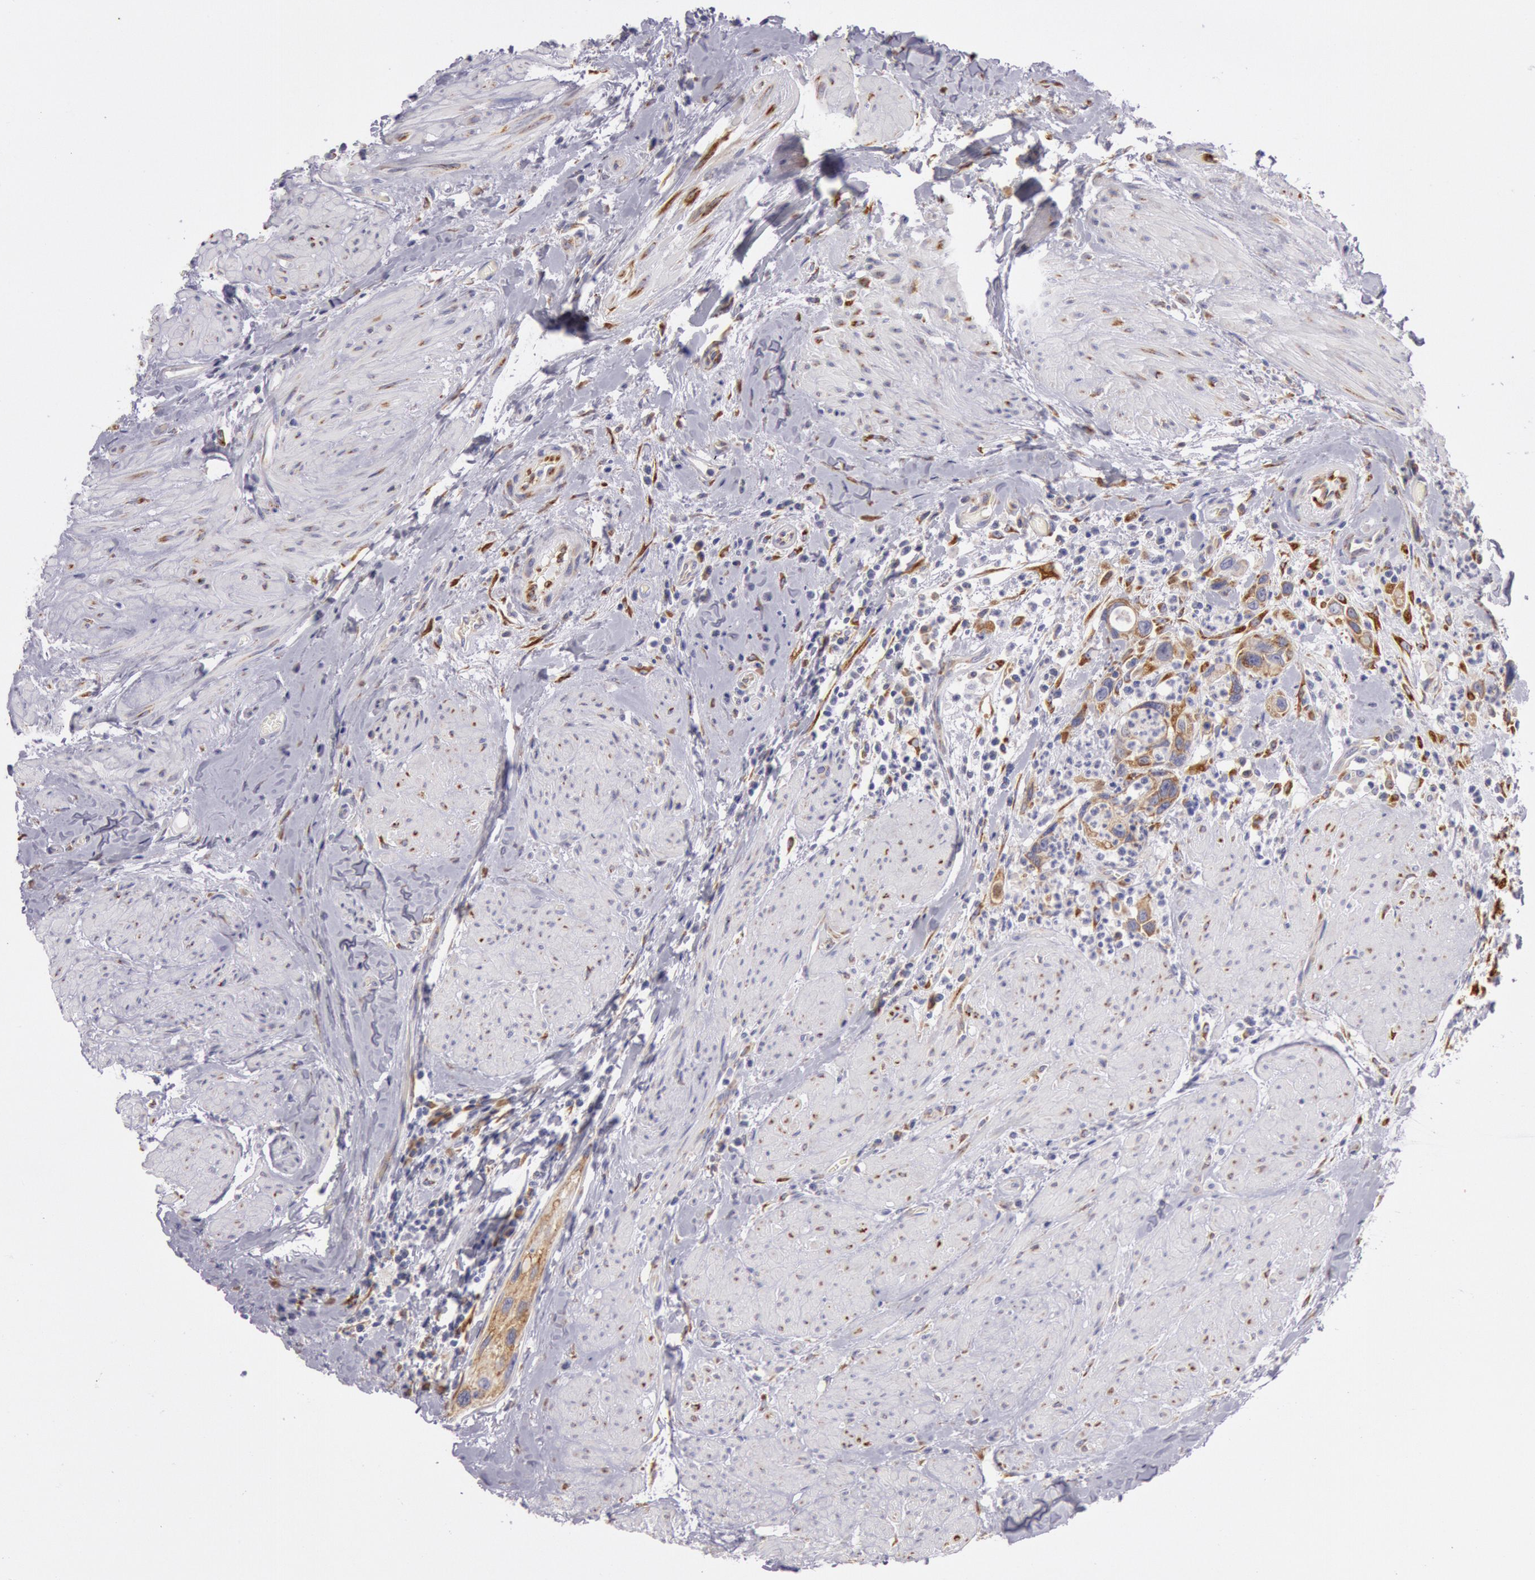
{"staining": {"intensity": "moderate", "quantity": "25%-75%", "location": "cytoplasmic/membranous"}, "tissue": "urothelial cancer", "cell_type": "Tumor cells", "image_type": "cancer", "snomed": [{"axis": "morphology", "description": "Urothelial carcinoma, High grade"}, {"axis": "topography", "description": "Urinary bladder"}], "caption": "Protein staining of high-grade urothelial carcinoma tissue displays moderate cytoplasmic/membranous positivity in about 25%-75% of tumor cells.", "gene": "CIDEB", "patient": {"sex": "male", "age": 66}}